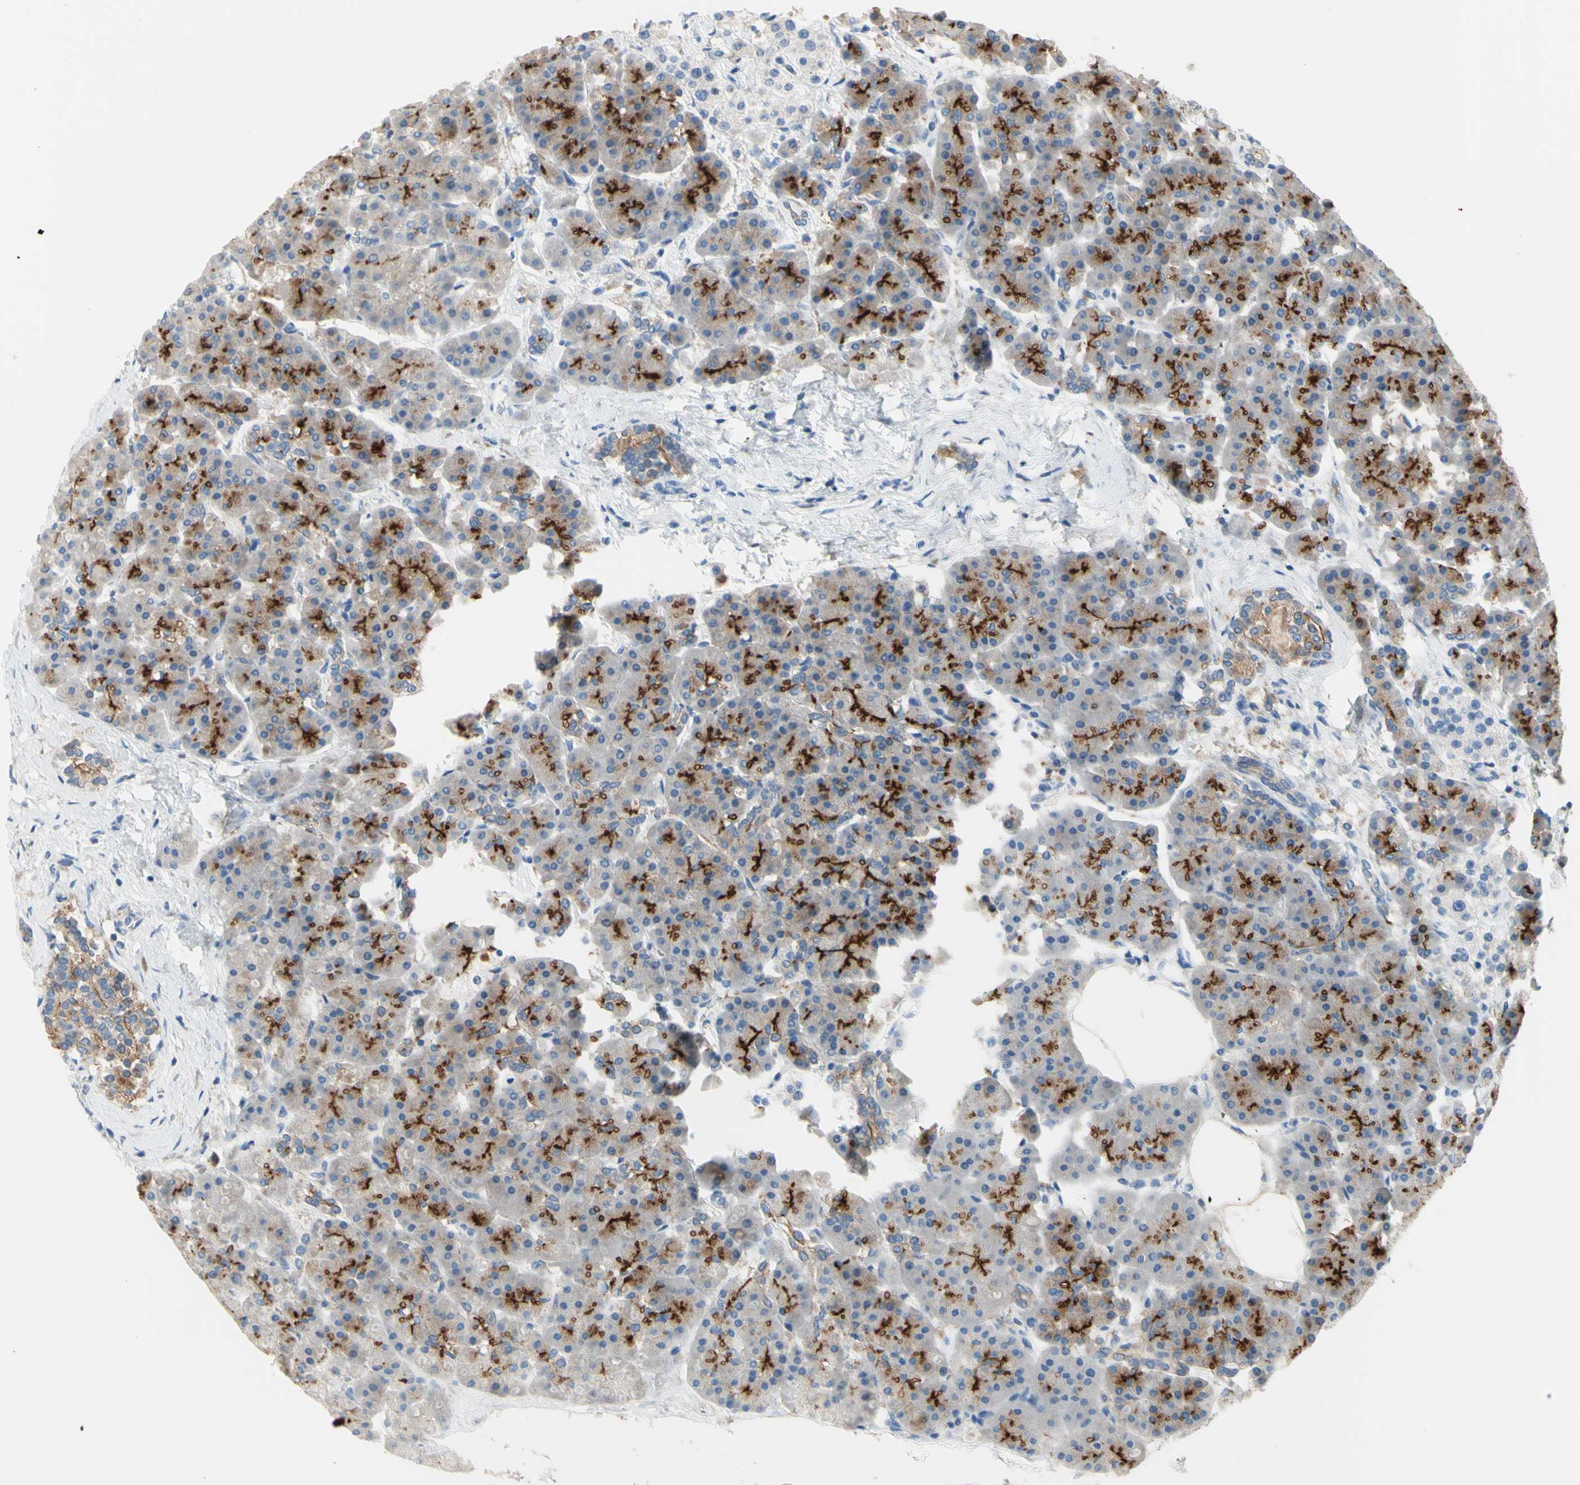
{"staining": {"intensity": "moderate", "quantity": "25%-75%", "location": "cytoplasmic/membranous"}, "tissue": "pancreas", "cell_type": "Exocrine glandular cells", "image_type": "normal", "snomed": [{"axis": "morphology", "description": "Normal tissue, NOS"}, {"axis": "topography", "description": "Pancreas"}], "caption": "Pancreas stained for a protein displays moderate cytoplasmic/membranous positivity in exocrine glandular cells.", "gene": "MUC1", "patient": {"sex": "female", "age": 70}}